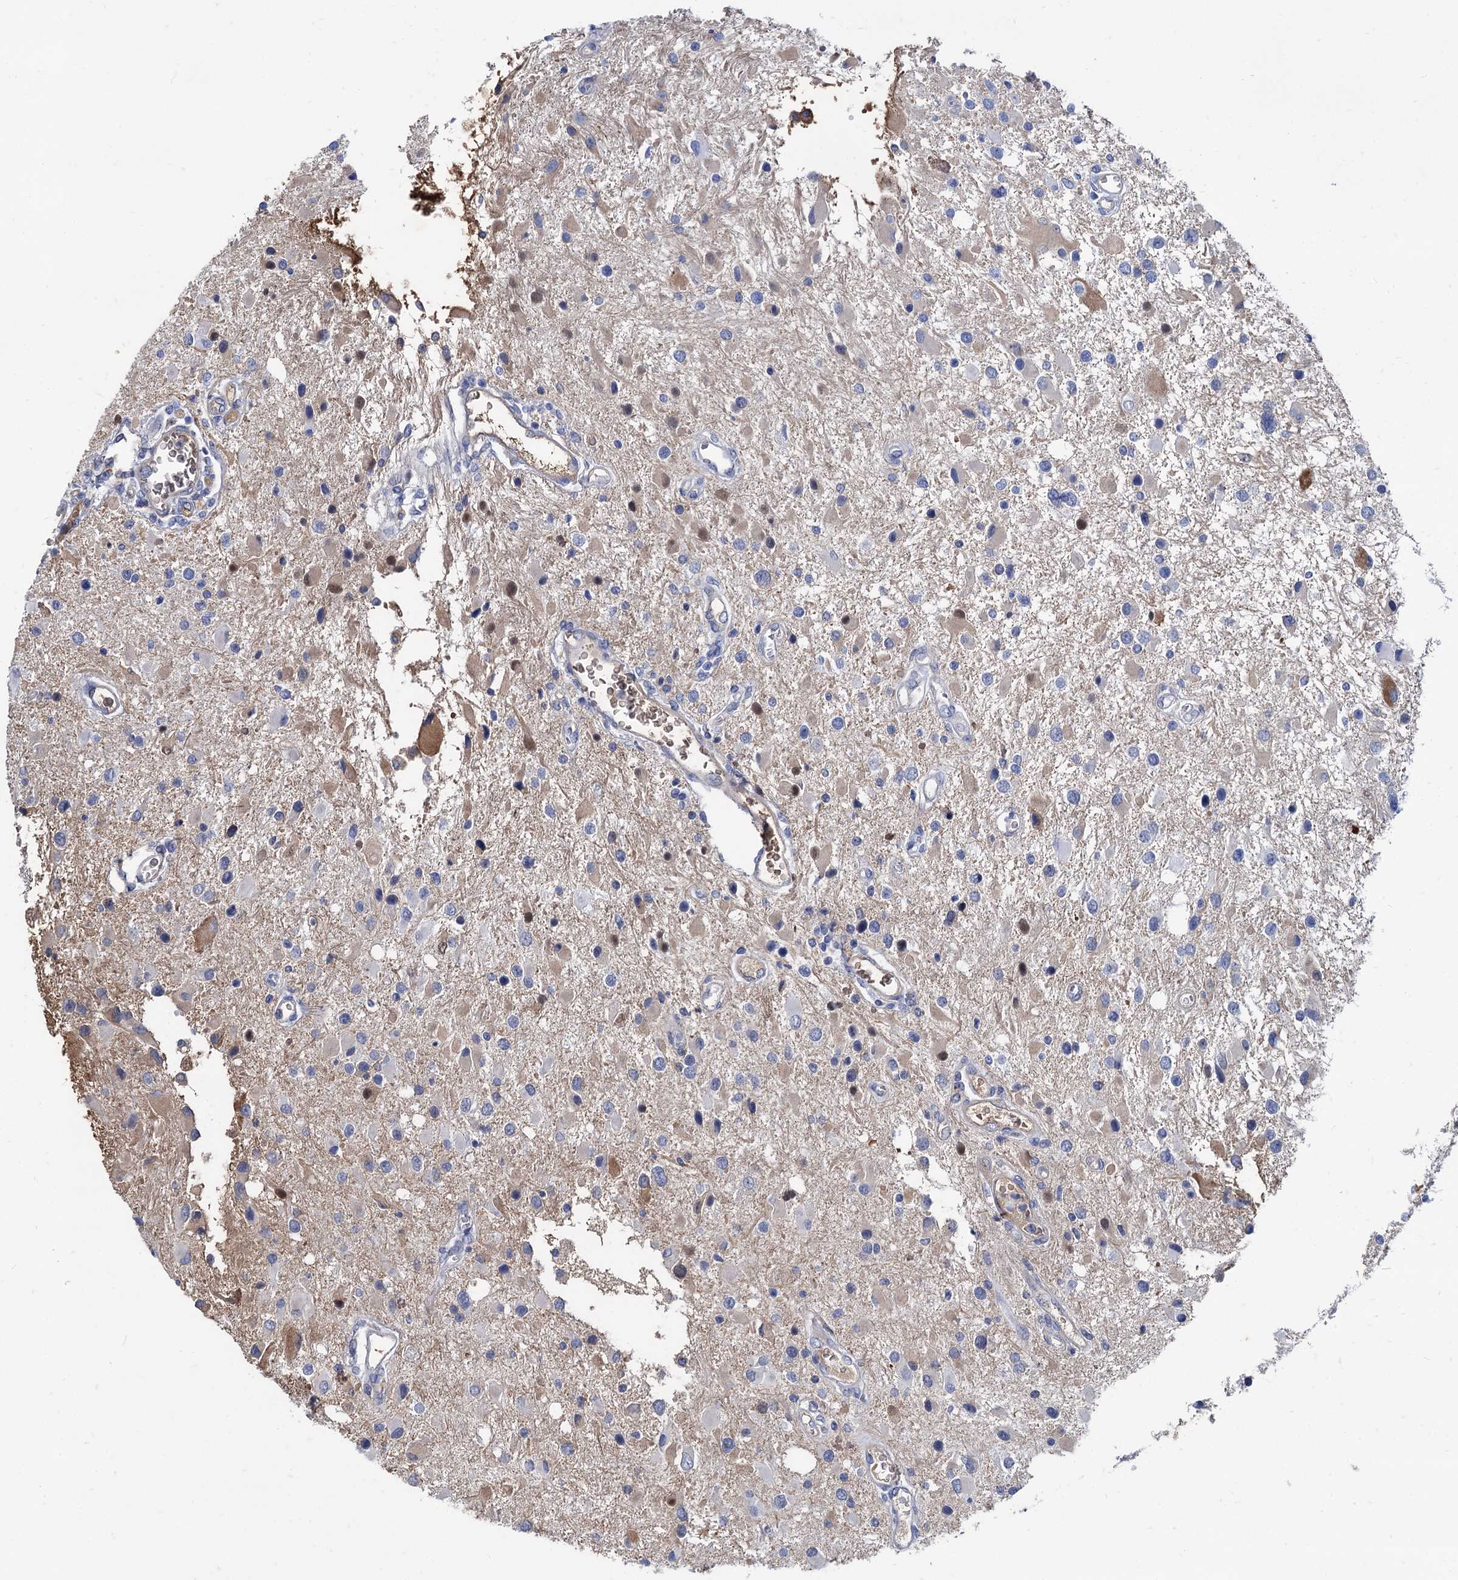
{"staining": {"intensity": "weak", "quantity": "<25%", "location": "cytoplasmic/membranous"}, "tissue": "glioma", "cell_type": "Tumor cells", "image_type": "cancer", "snomed": [{"axis": "morphology", "description": "Glioma, malignant, High grade"}, {"axis": "topography", "description": "Brain"}], "caption": "Immunohistochemistry (IHC) image of human glioma stained for a protein (brown), which demonstrates no positivity in tumor cells.", "gene": "TMEM72", "patient": {"sex": "male", "age": 53}}